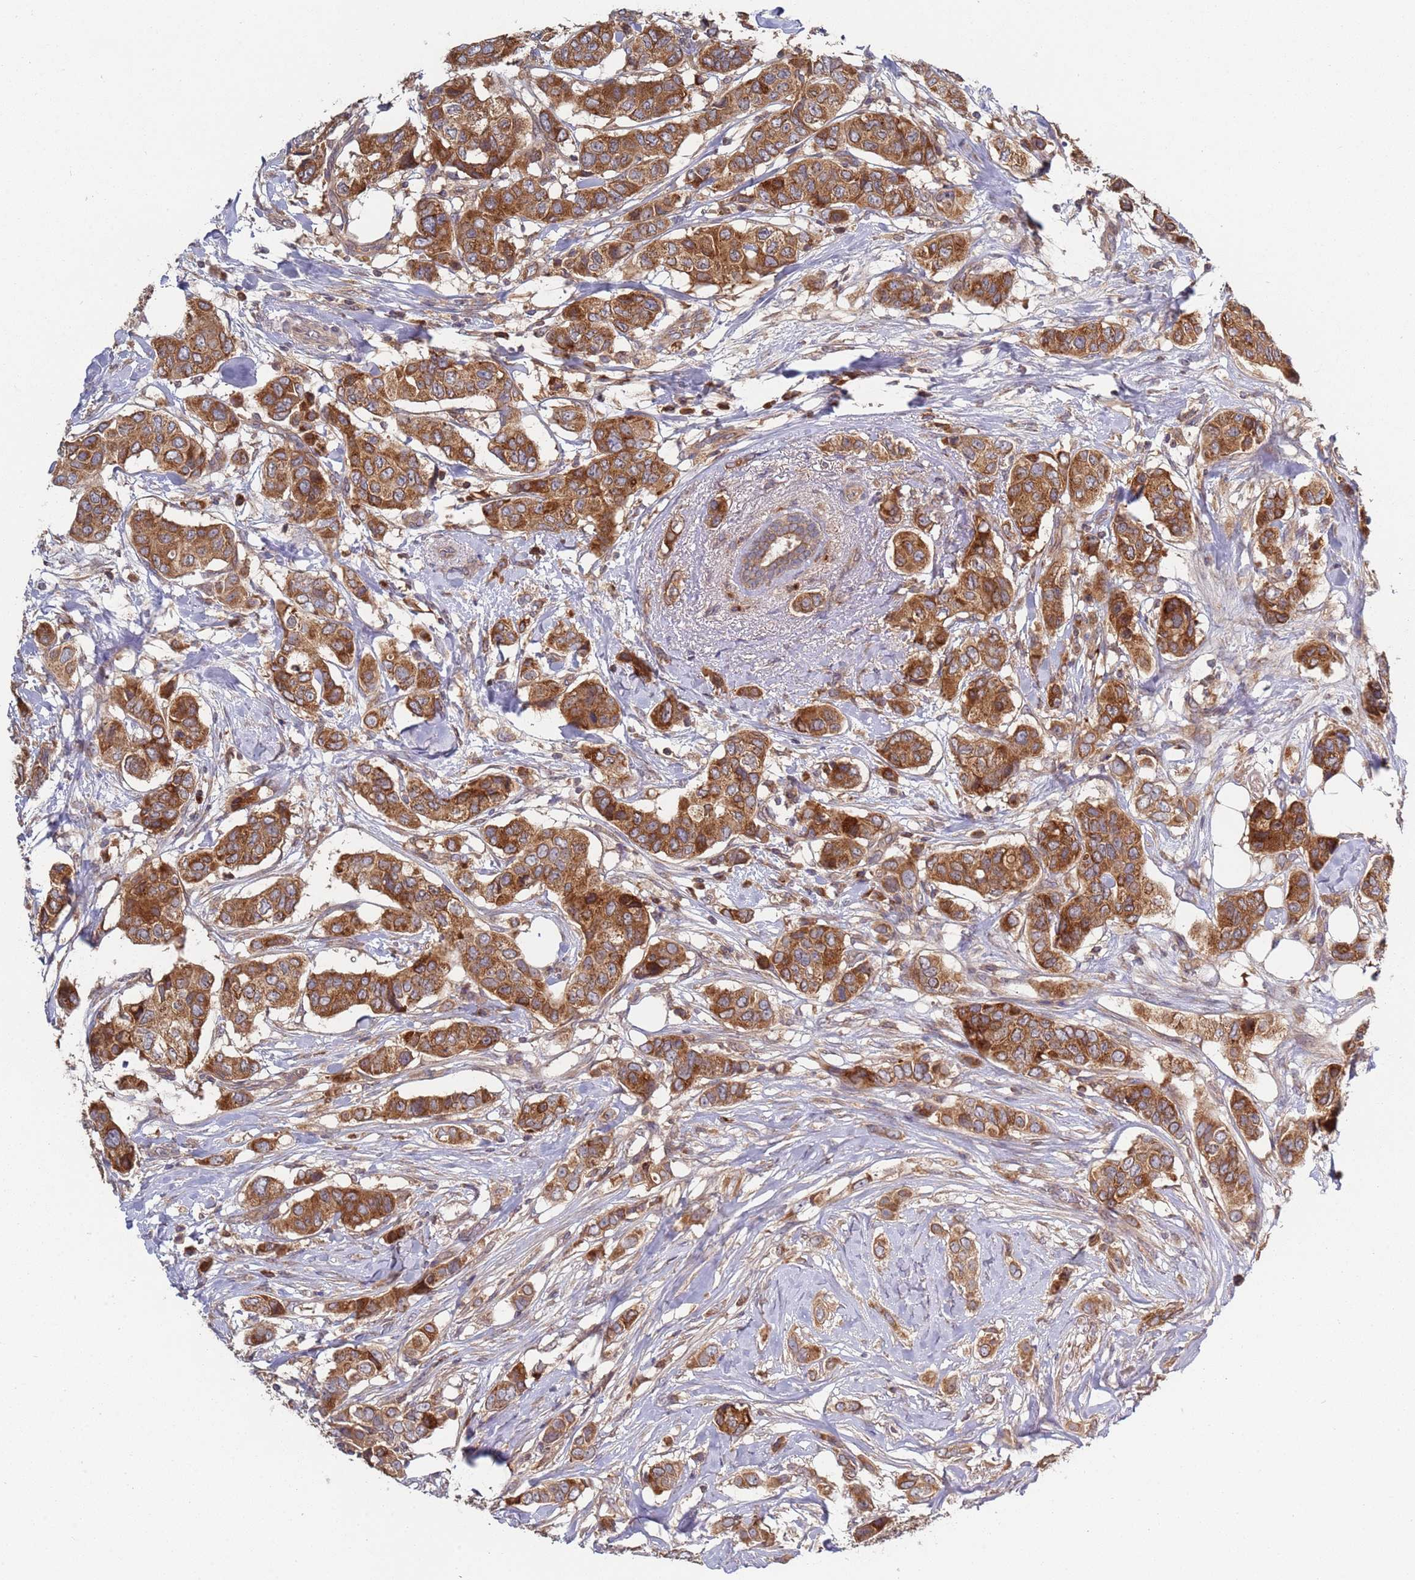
{"staining": {"intensity": "strong", "quantity": ">75%", "location": "cytoplasmic/membranous"}, "tissue": "breast cancer", "cell_type": "Tumor cells", "image_type": "cancer", "snomed": [{"axis": "morphology", "description": "Lobular carcinoma"}, {"axis": "topography", "description": "Breast"}], "caption": "Human breast cancer (lobular carcinoma) stained for a protein (brown) displays strong cytoplasmic/membranous positive positivity in about >75% of tumor cells.", "gene": "OR5A2", "patient": {"sex": "female", "age": 51}}